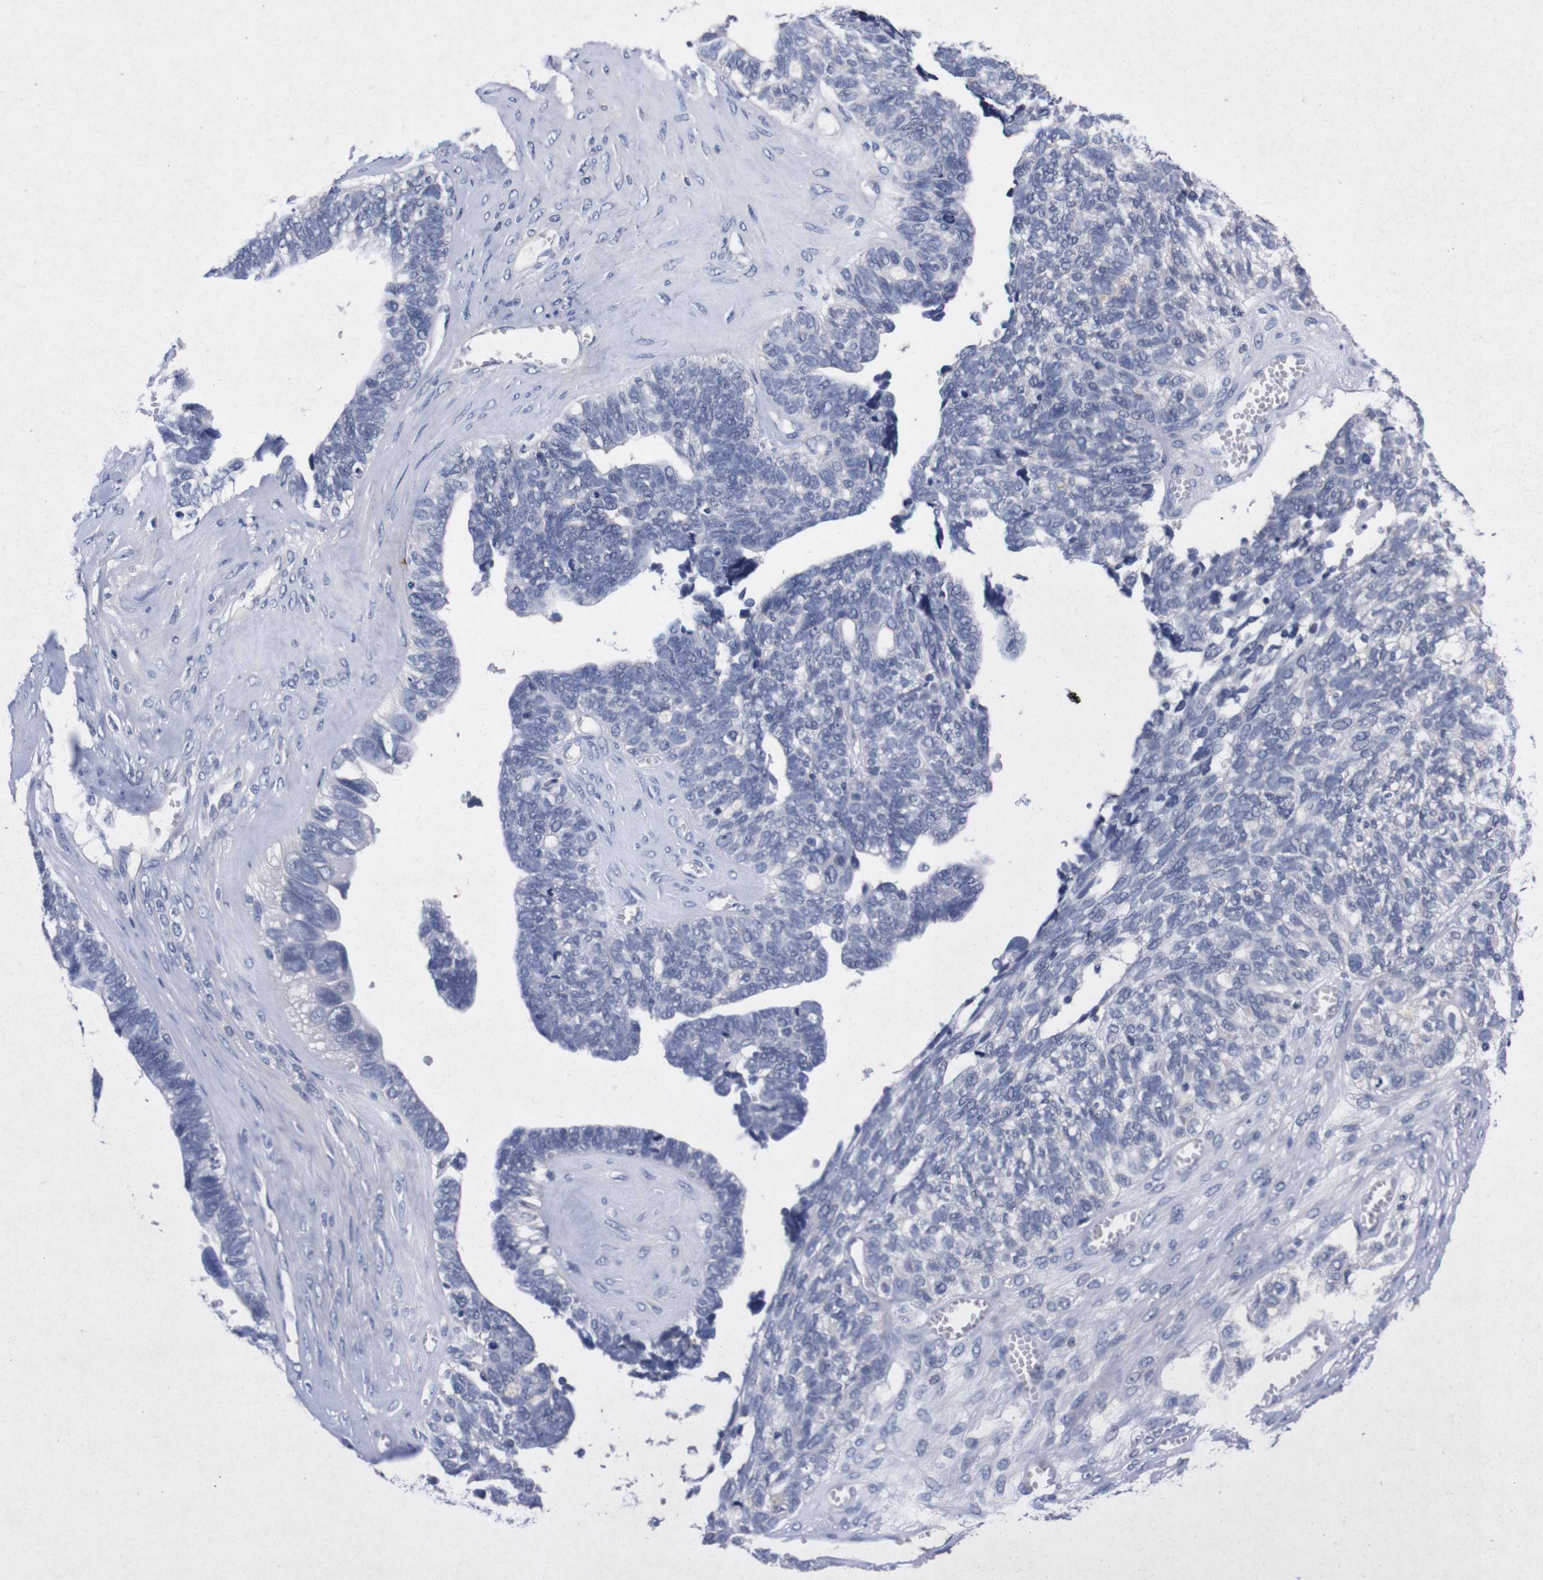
{"staining": {"intensity": "negative", "quantity": "none", "location": "none"}, "tissue": "ovarian cancer", "cell_type": "Tumor cells", "image_type": "cancer", "snomed": [{"axis": "morphology", "description": "Cystadenocarcinoma, serous, NOS"}, {"axis": "topography", "description": "Ovary"}], "caption": "IHC image of ovarian serous cystadenocarcinoma stained for a protein (brown), which exhibits no staining in tumor cells.", "gene": "TNFRSF21", "patient": {"sex": "female", "age": 79}}